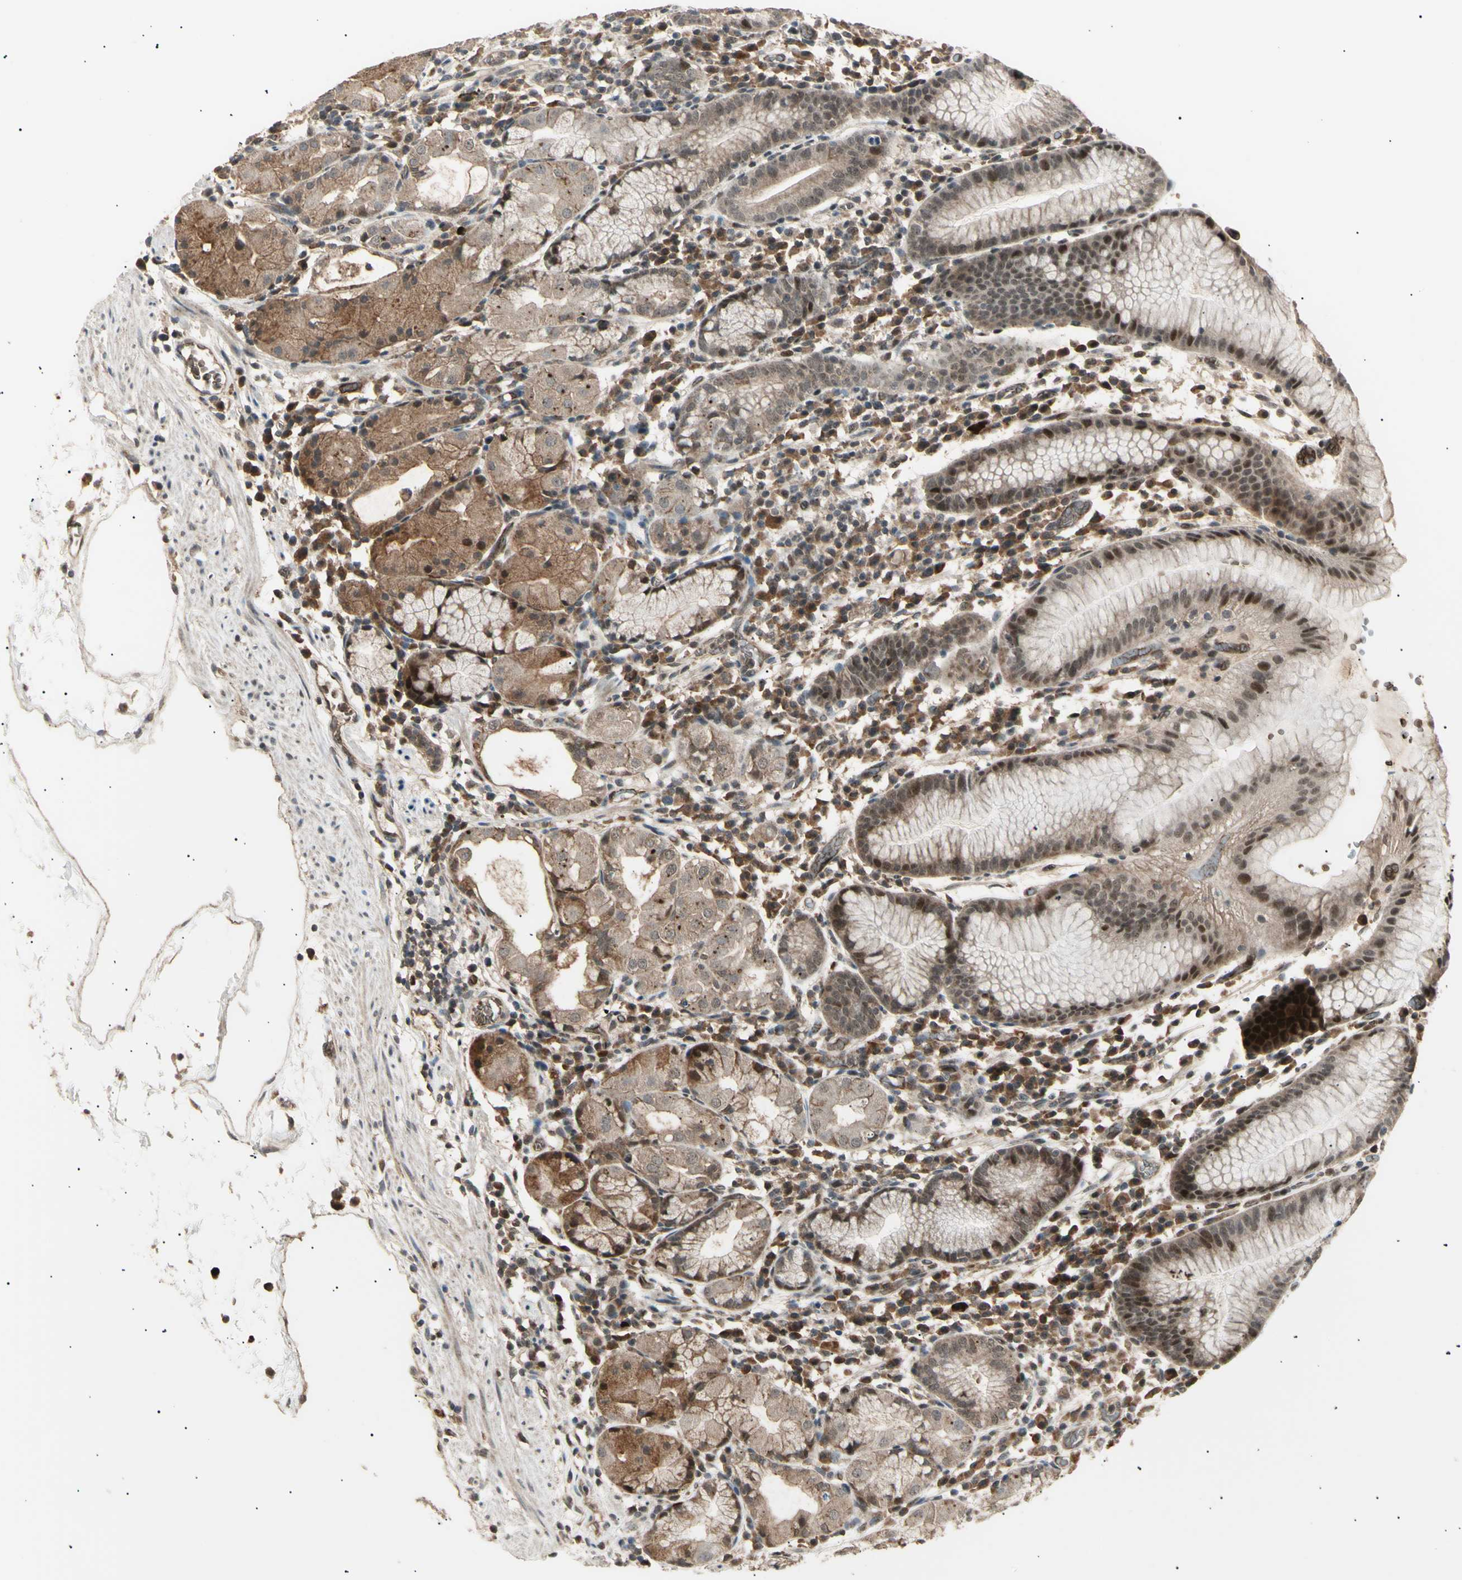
{"staining": {"intensity": "moderate", "quantity": "25%-75%", "location": "cytoplasmic/membranous,nuclear"}, "tissue": "stomach", "cell_type": "Glandular cells", "image_type": "normal", "snomed": [{"axis": "morphology", "description": "Normal tissue, NOS"}, {"axis": "topography", "description": "Stomach"}, {"axis": "topography", "description": "Stomach, lower"}], "caption": "Moderate cytoplasmic/membranous,nuclear positivity is identified in approximately 25%-75% of glandular cells in normal stomach.", "gene": "NUAK2", "patient": {"sex": "female", "age": 75}}